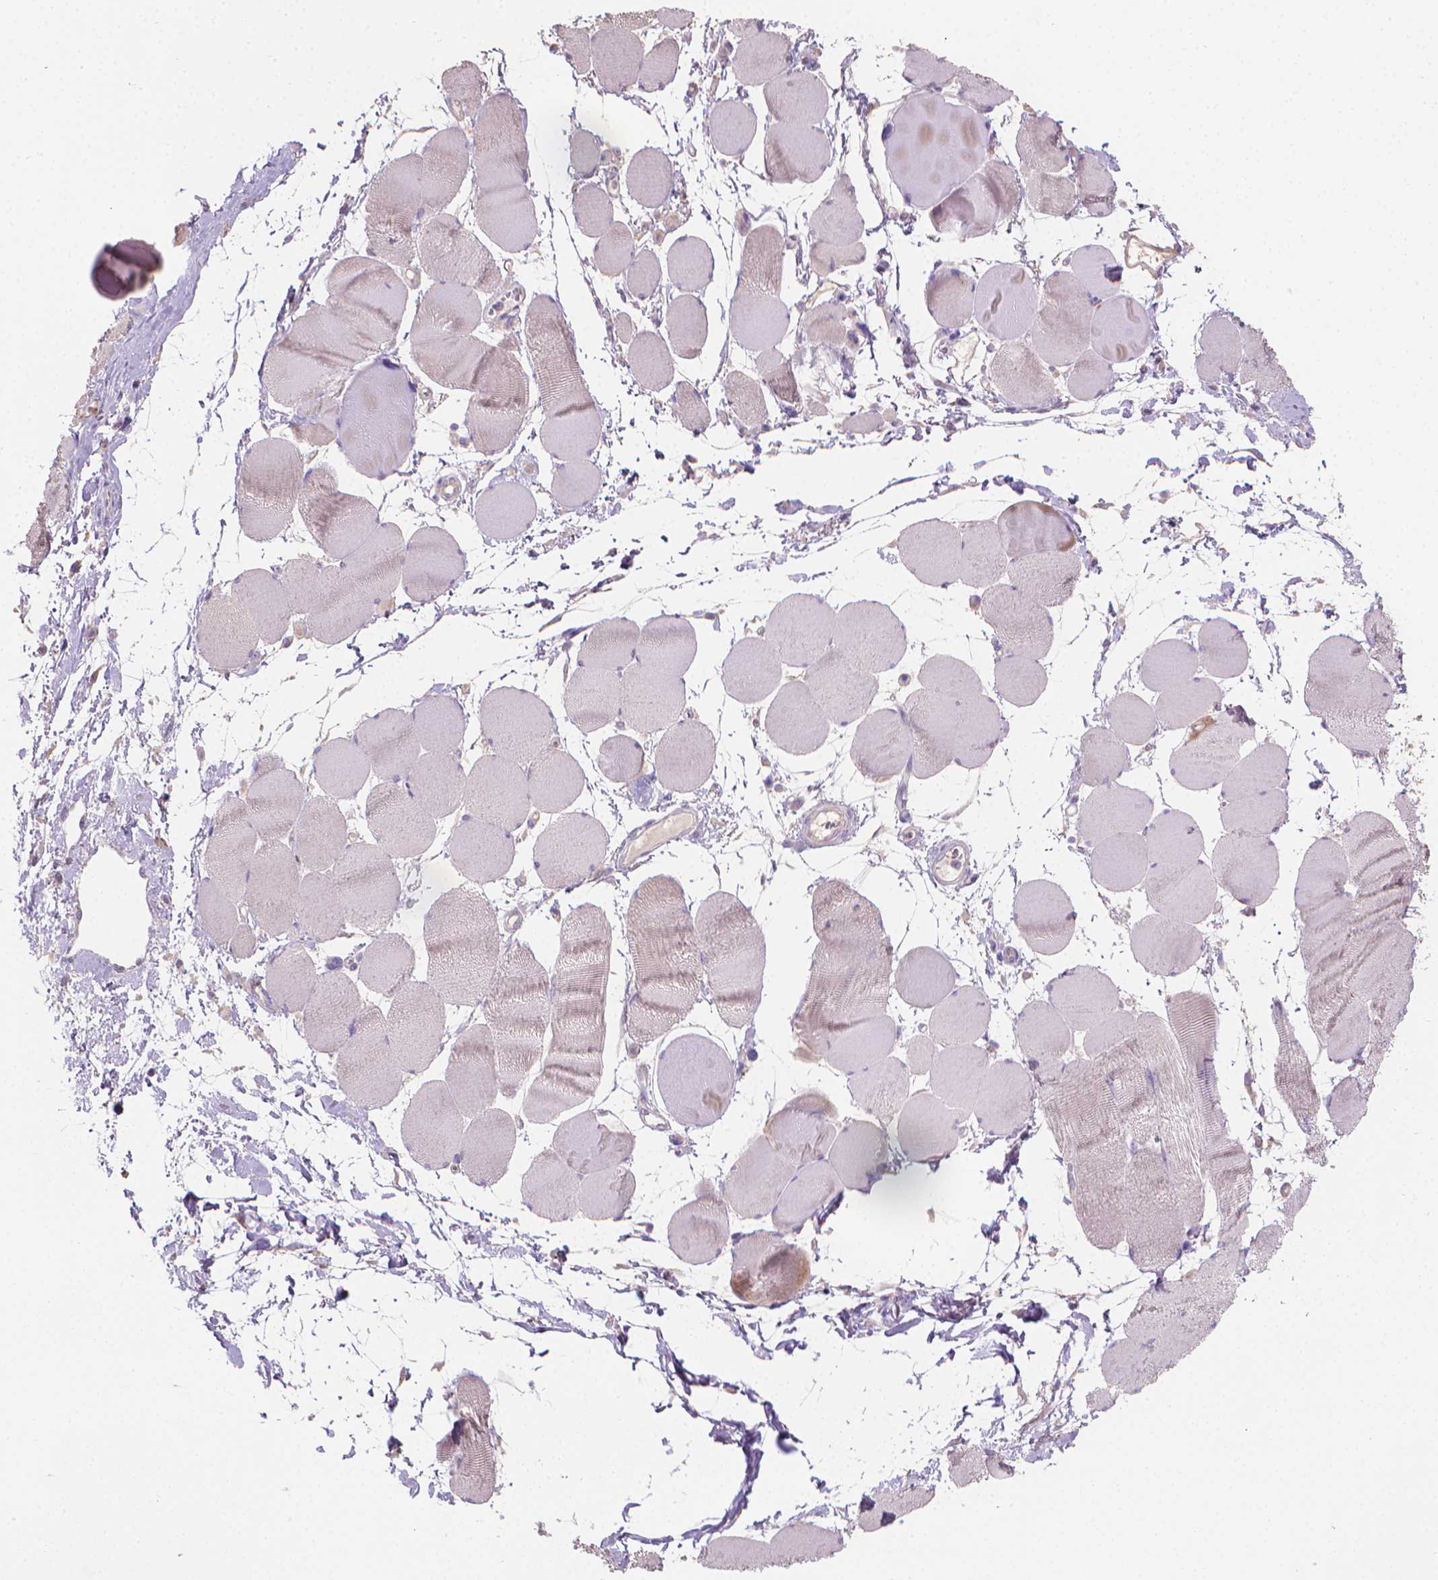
{"staining": {"intensity": "negative", "quantity": "none", "location": "none"}, "tissue": "skeletal muscle", "cell_type": "Myocytes", "image_type": "normal", "snomed": [{"axis": "morphology", "description": "Normal tissue, NOS"}, {"axis": "topography", "description": "Skeletal muscle"}], "caption": "DAB (3,3'-diaminobenzidine) immunohistochemical staining of benign skeletal muscle demonstrates no significant positivity in myocytes. (DAB immunohistochemistry visualized using brightfield microscopy, high magnification).", "gene": "CABCOCO1", "patient": {"sex": "female", "age": 75}}